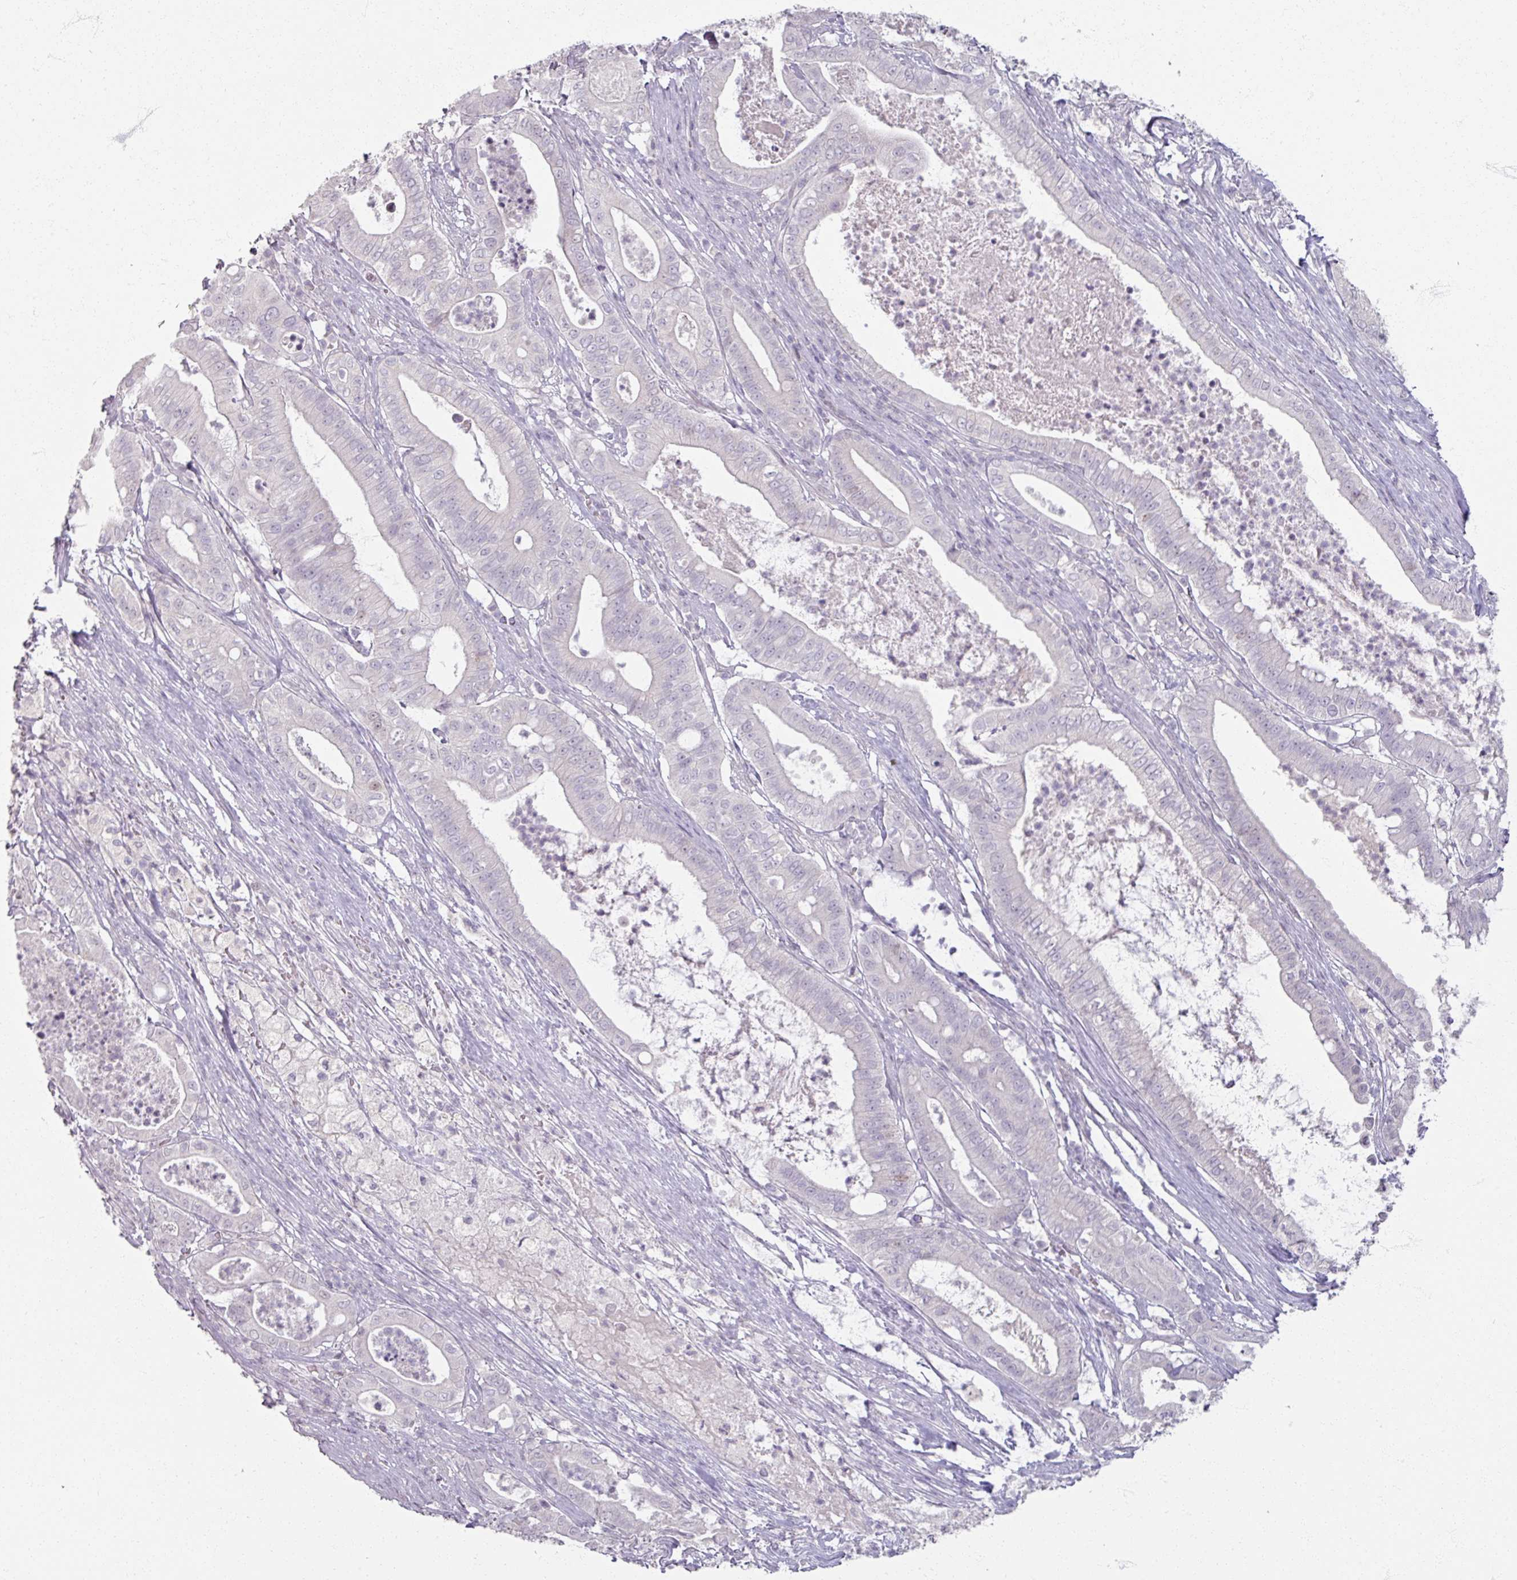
{"staining": {"intensity": "negative", "quantity": "none", "location": "none"}, "tissue": "pancreatic cancer", "cell_type": "Tumor cells", "image_type": "cancer", "snomed": [{"axis": "morphology", "description": "Adenocarcinoma, NOS"}, {"axis": "topography", "description": "Pancreas"}], "caption": "High magnification brightfield microscopy of adenocarcinoma (pancreatic) stained with DAB (3,3'-diaminobenzidine) (brown) and counterstained with hematoxylin (blue): tumor cells show no significant positivity.", "gene": "SOX11", "patient": {"sex": "male", "age": 71}}